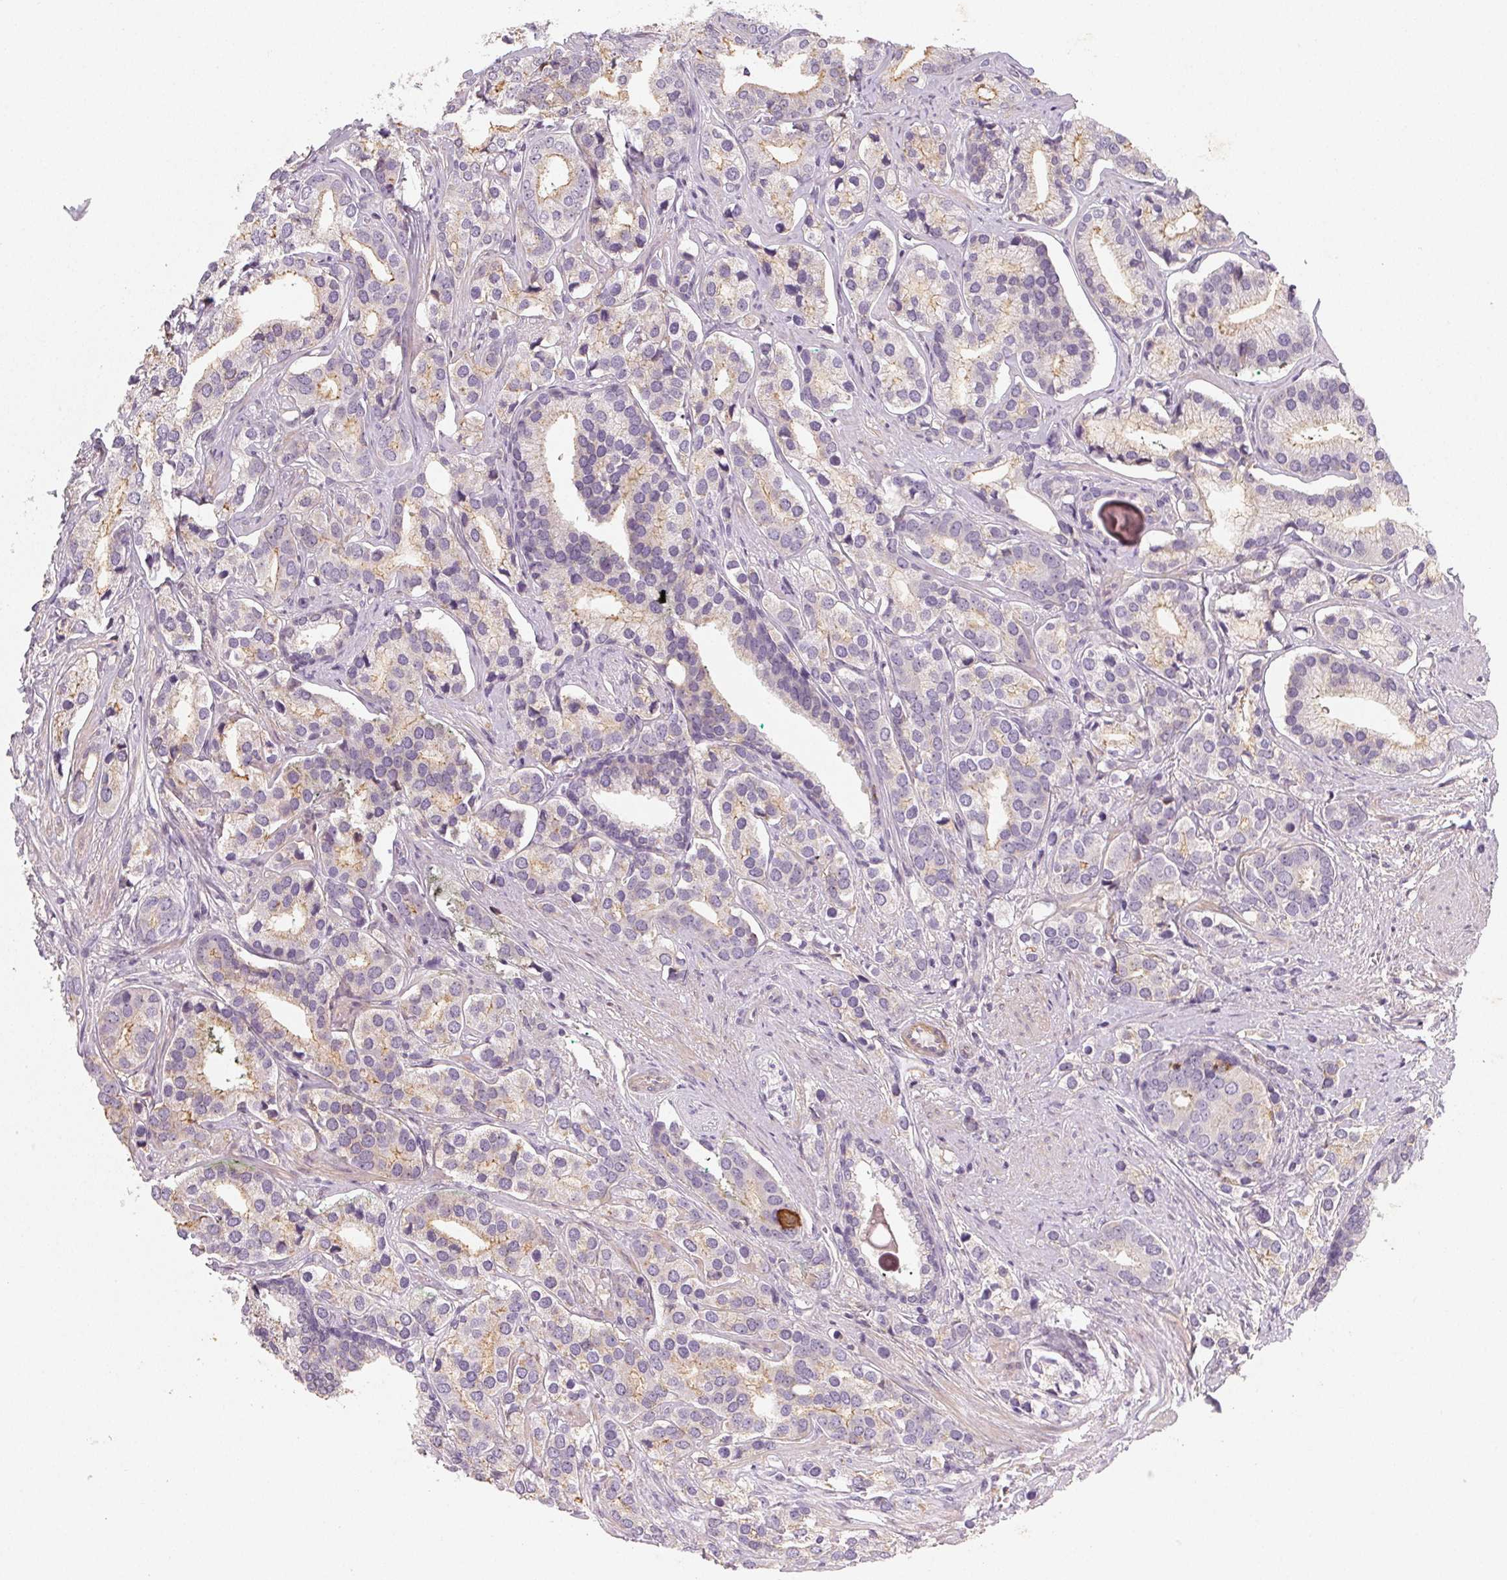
{"staining": {"intensity": "weak", "quantity": "<25%", "location": "cytoplasmic/membranous"}, "tissue": "prostate cancer", "cell_type": "Tumor cells", "image_type": "cancer", "snomed": [{"axis": "morphology", "description": "Adenocarcinoma, High grade"}, {"axis": "topography", "description": "Prostate"}], "caption": "Immunohistochemistry (IHC) of prostate cancer (adenocarcinoma (high-grade)) displays no positivity in tumor cells.", "gene": "LRRC23", "patient": {"sex": "male", "age": 58}}